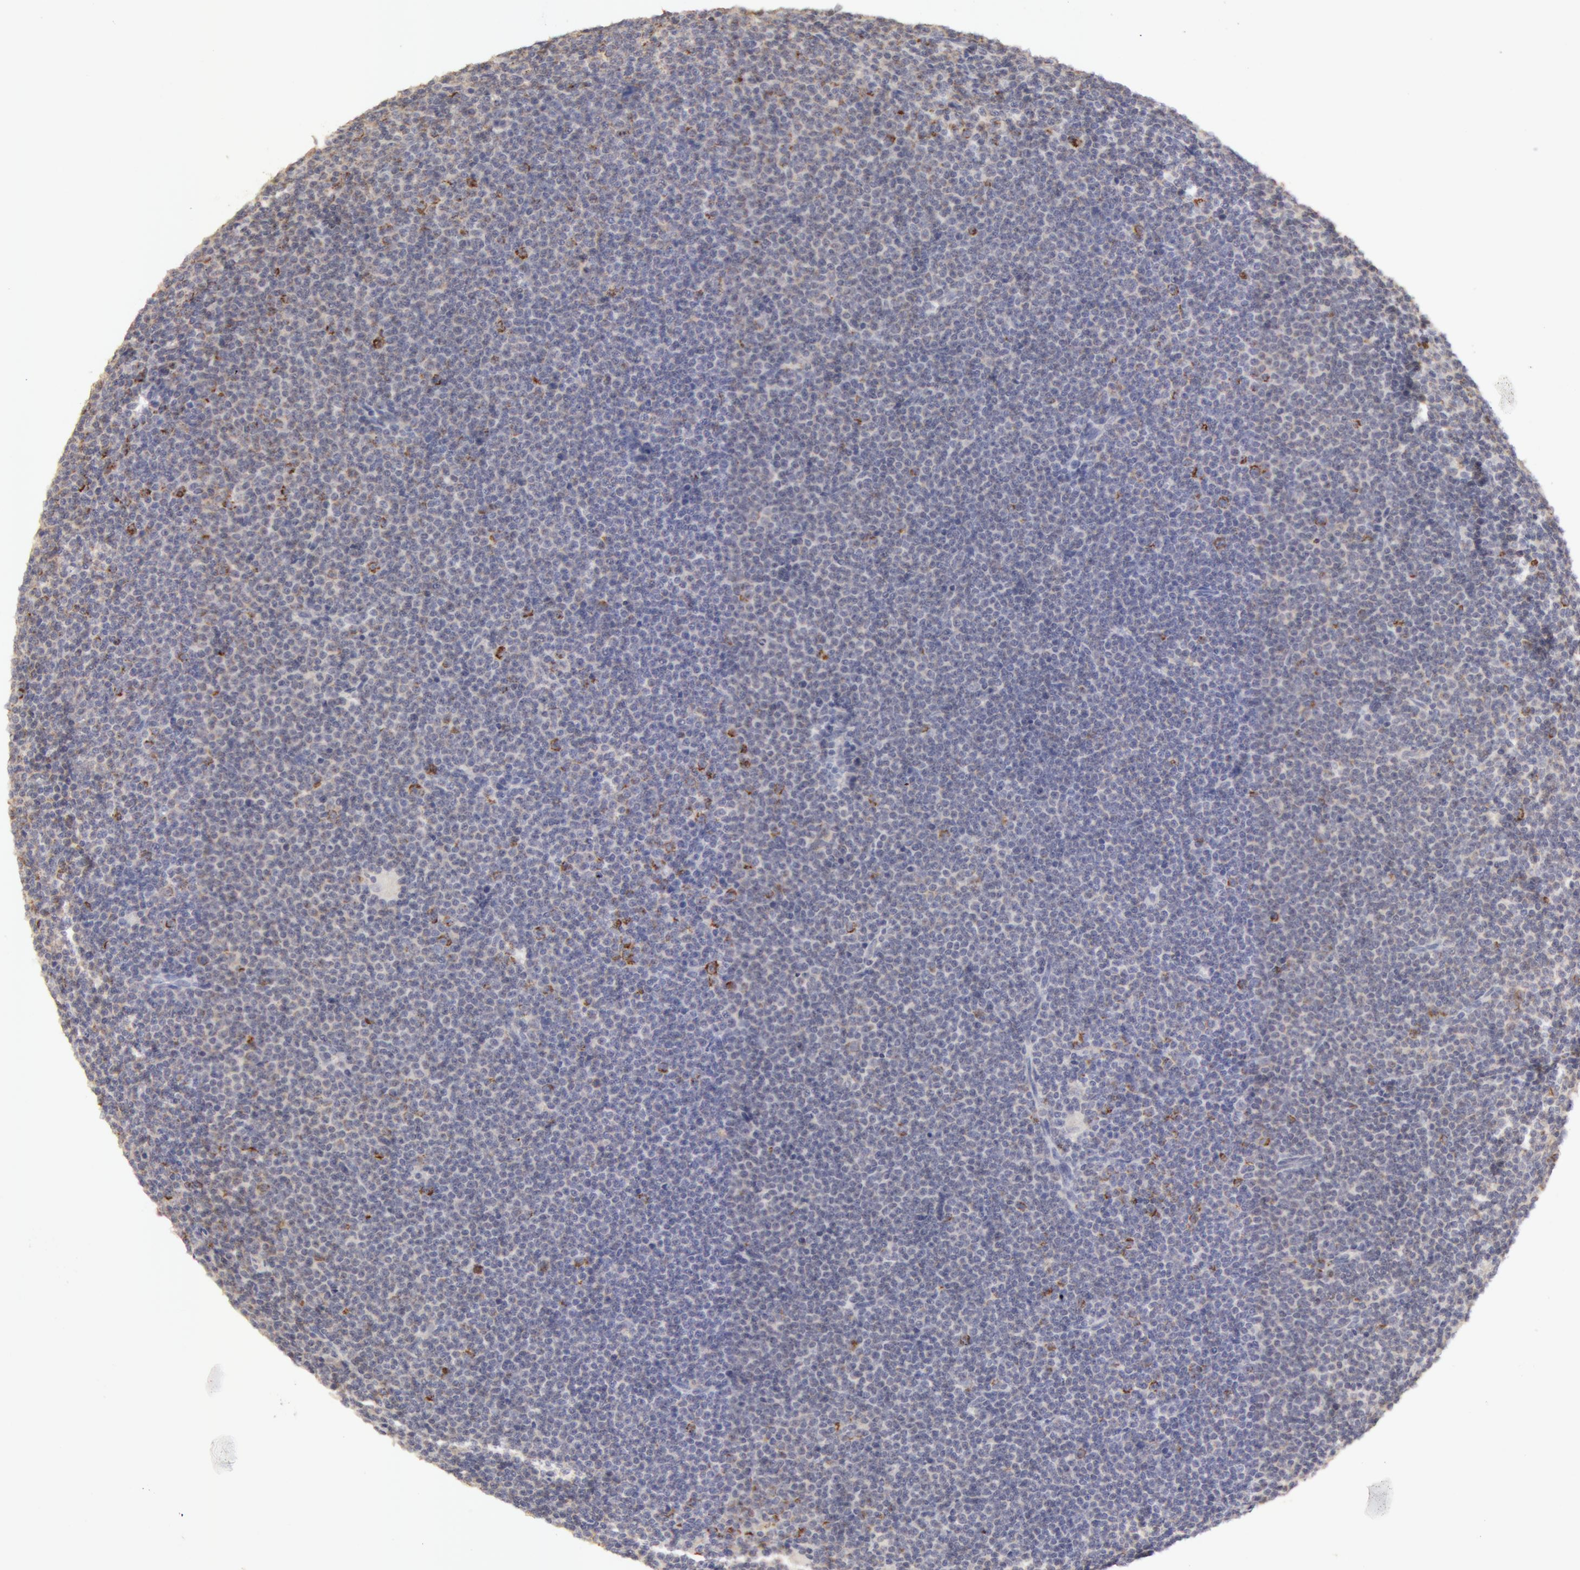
{"staining": {"intensity": "negative", "quantity": "none", "location": "none"}, "tissue": "lymphoma", "cell_type": "Tumor cells", "image_type": "cancer", "snomed": [{"axis": "morphology", "description": "Malignant lymphoma, non-Hodgkin's type, Low grade"}, {"axis": "topography", "description": "Lymph node"}], "caption": "Lymphoma stained for a protein using IHC demonstrates no expression tumor cells.", "gene": "ADPRH", "patient": {"sex": "female", "age": 69}}